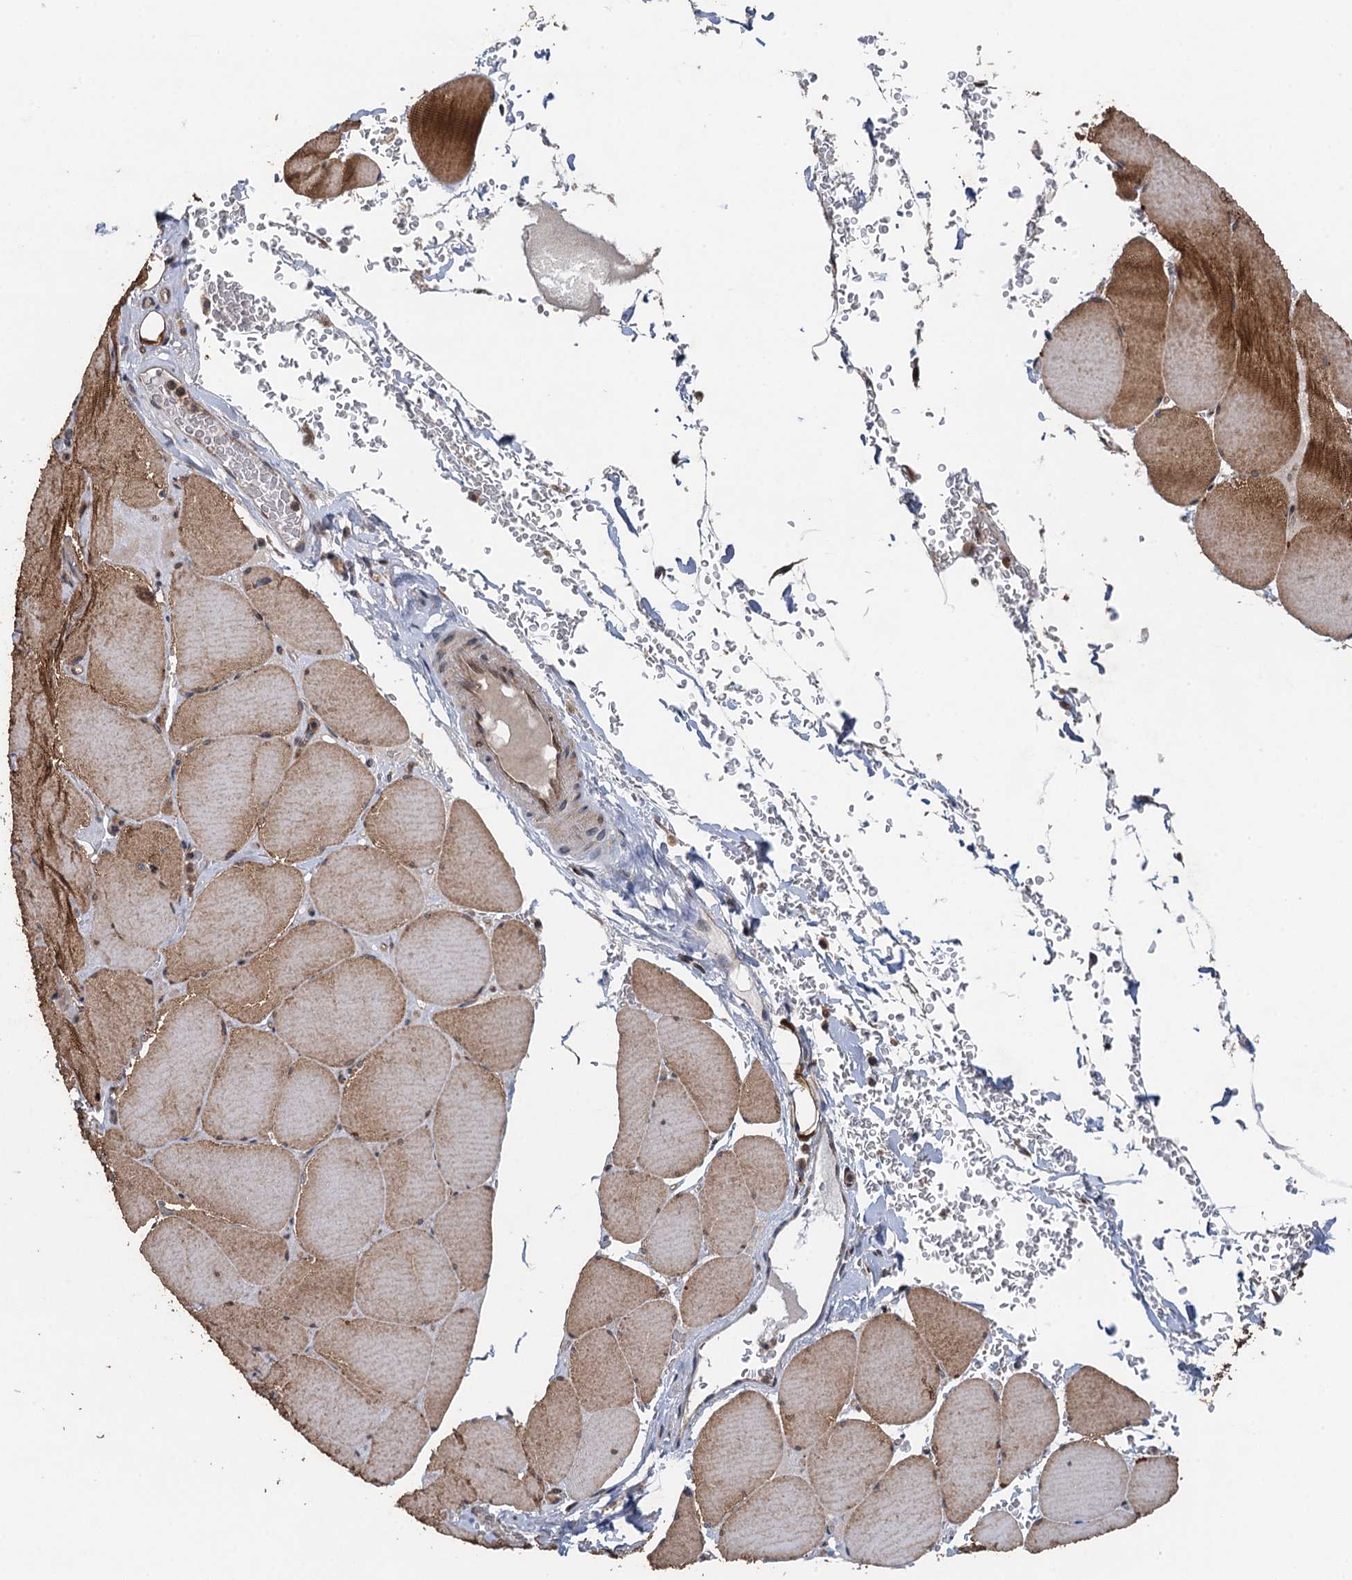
{"staining": {"intensity": "strong", "quantity": "25%-75%", "location": "cytoplasmic/membranous"}, "tissue": "skeletal muscle", "cell_type": "Myocytes", "image_type": "normal", "snomed": [{"axis": "morphology", "description": "Normal tissue, NOS"}, {"axis": "topography", "description": "Skeletal muscle"}, {"axis": "topography", "description": "Head-Neck"}], "caption": "A brown stain shows strong cytoplasmic/membranous staining of a protein in myocytes of benign human skeletal muscle. Ihc stains the protein of interest in brown and the nuclei are stained blue.", "gene": "NLRP10", "patient": {"sex": "male", "age": 66}}